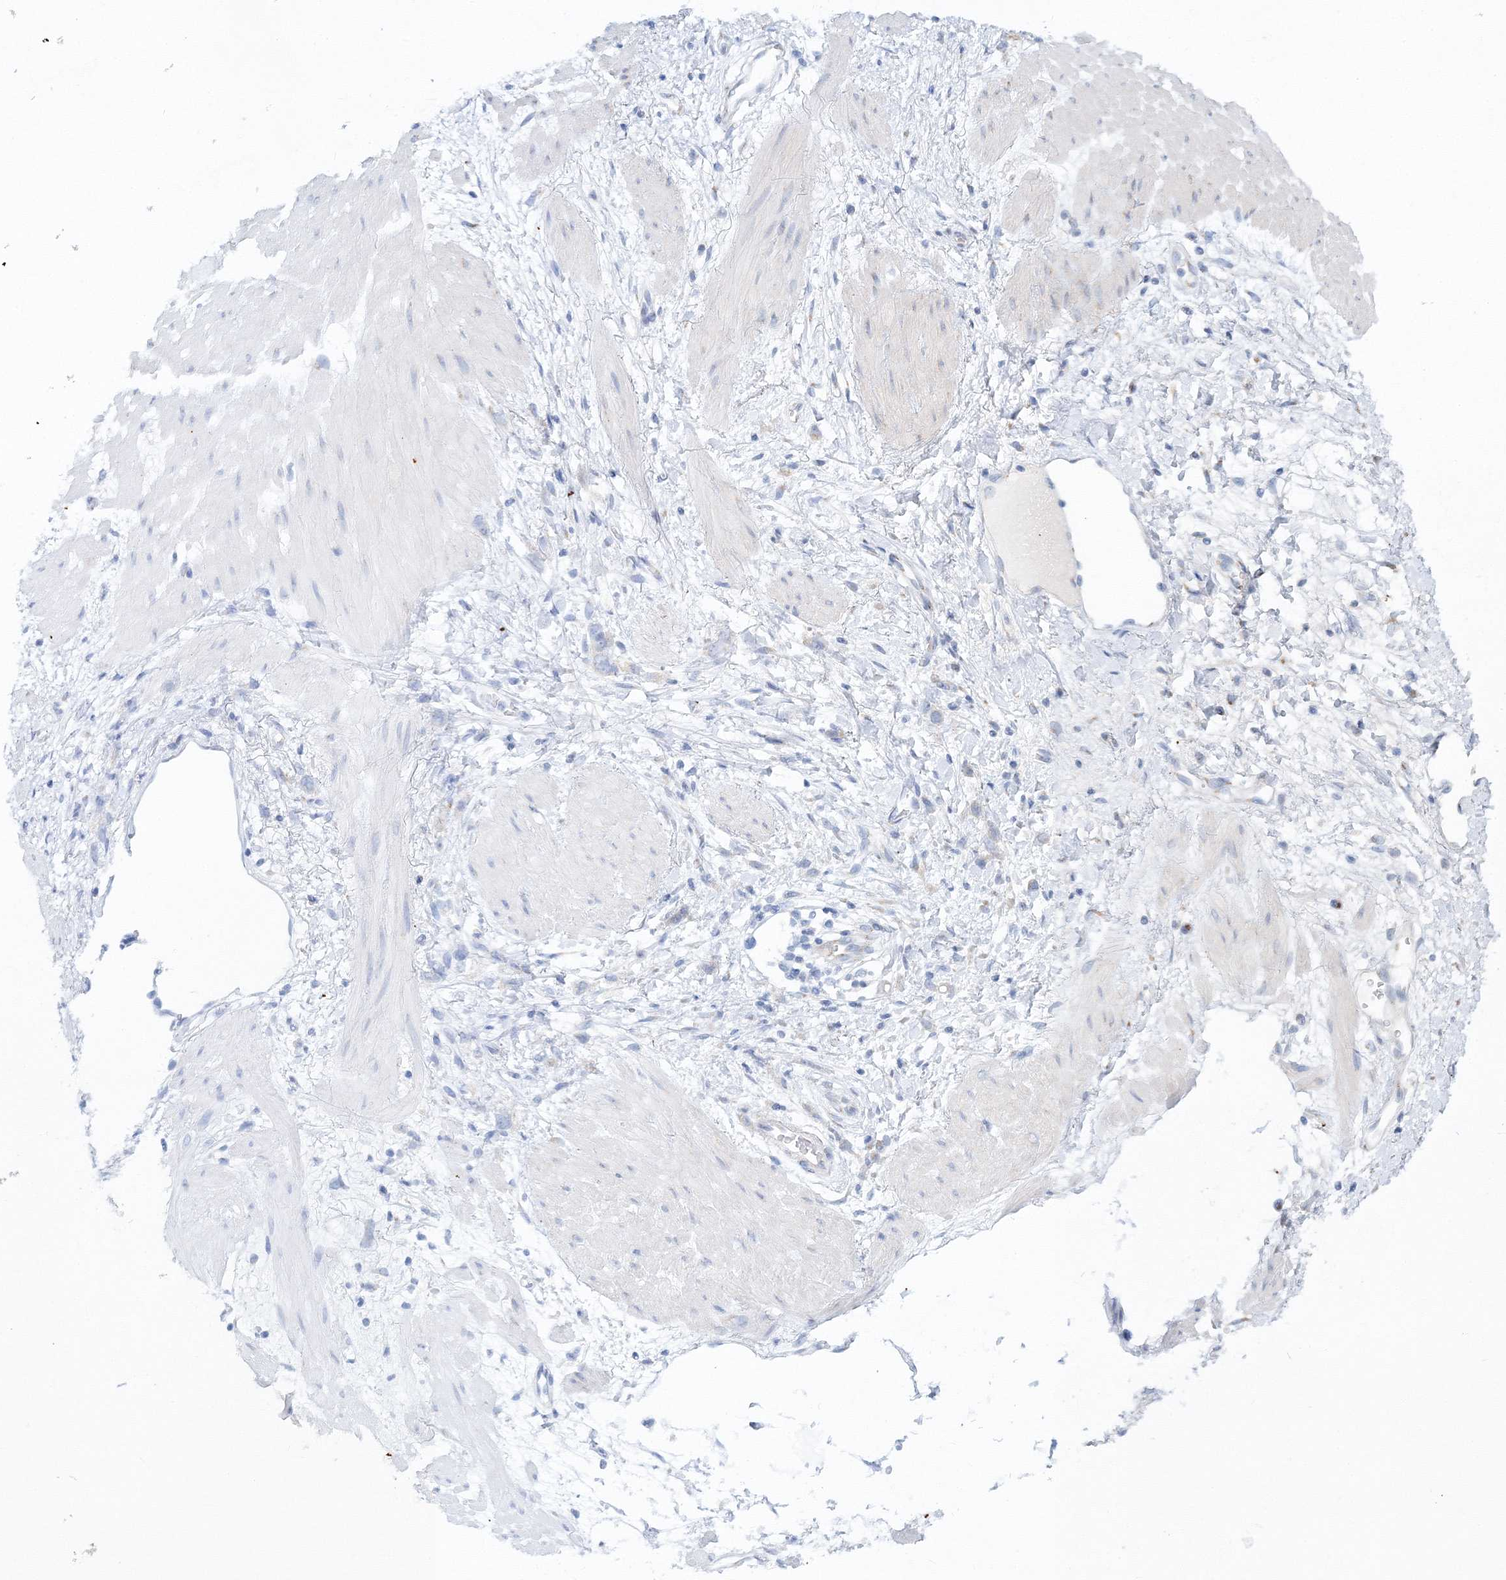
{"staining": {"intensity": "negative", "quantity": "none", "location": "none"}, "tissue": "stomach cancer", "cell_type": "Tumor cells", "image_type": "cancer", "snomed": [{"axis": "morphology", "description": "Adenocarcinoma, NOS"}, {"axis": "topography", "description": "Stomach"}], "caption": "DAB (3,3'-diaminobenzidine) immunohistochemical staining of stomach cancer (adenocarcinoma) exhibits no significant expression in tumor cells.", "gene": "SEC23IP", "patient": {"sex": "female", "age": 76}}